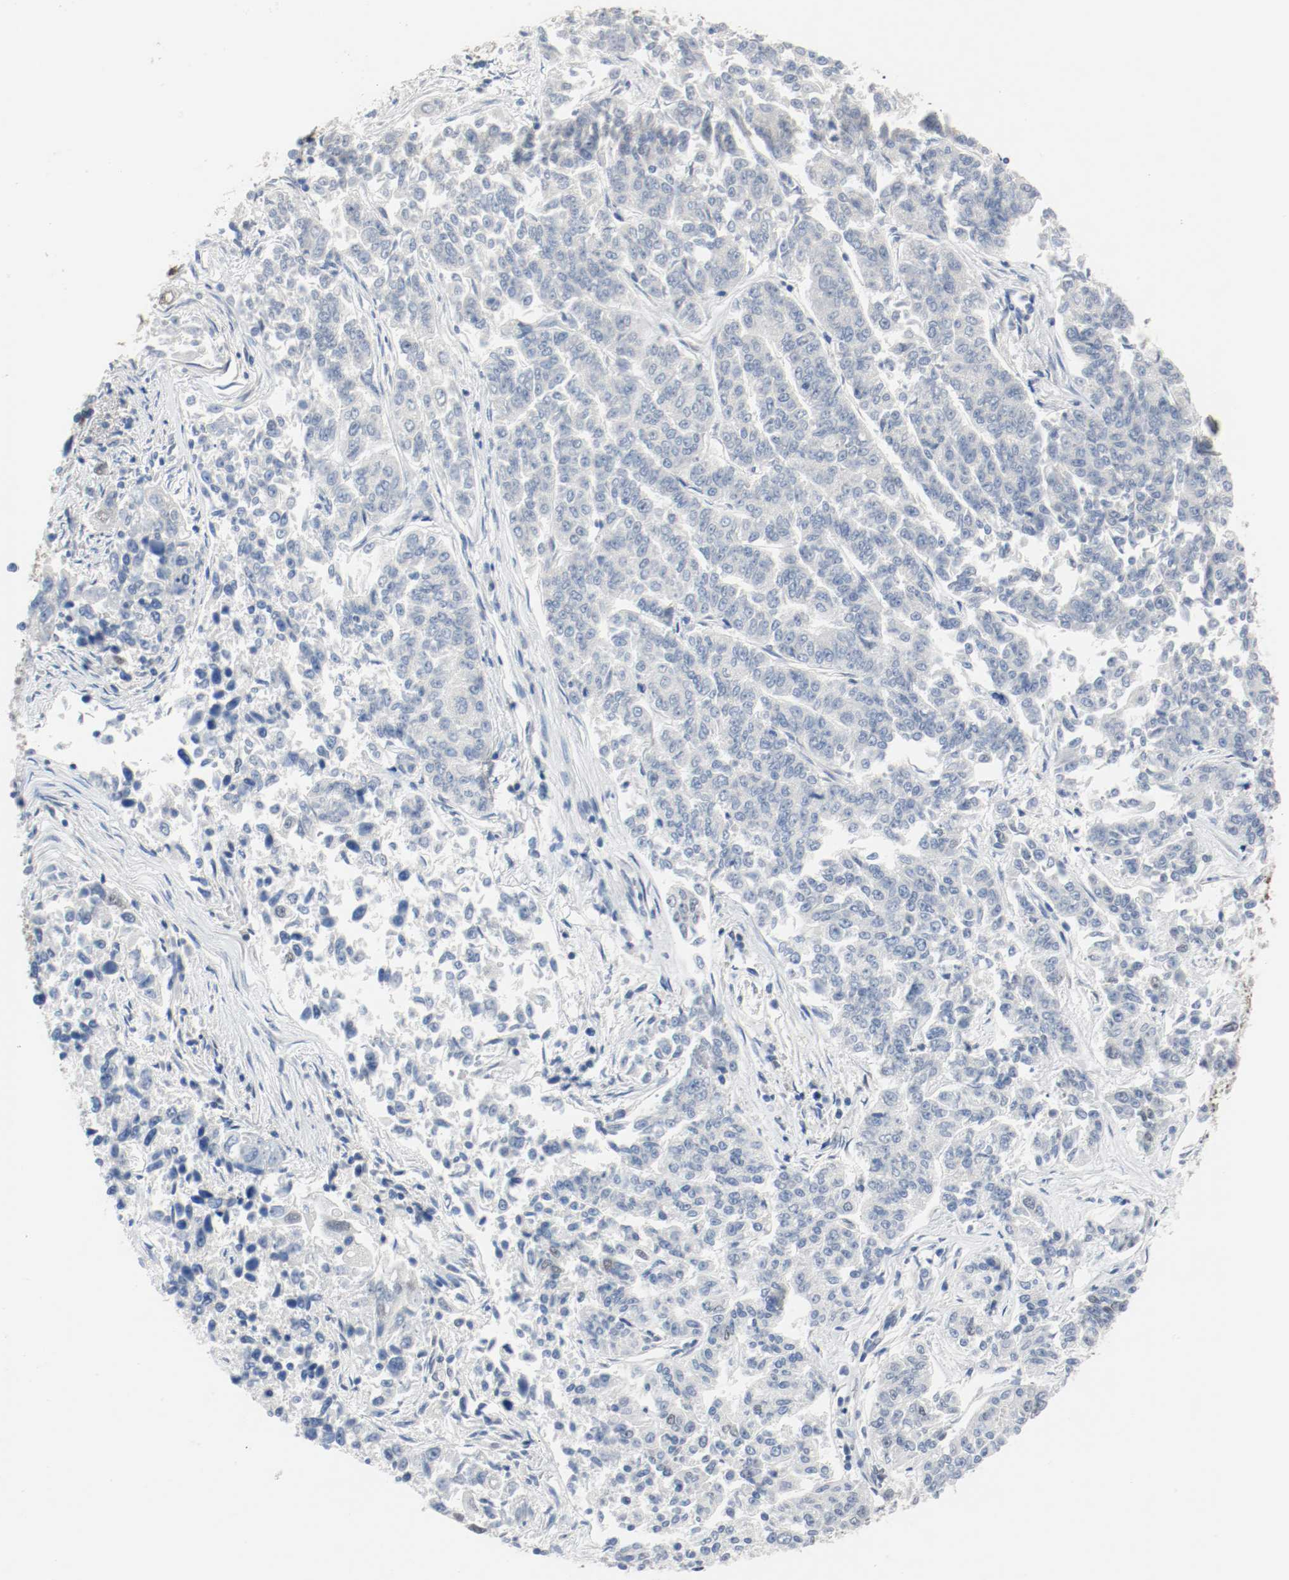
{"staining": {"intensity": "negative", "quantity": "none", "location": "none"}, "tissue": "lung cancer", "cell_type": "Tumor cells", "image_type": "cancer", "snomed": [{"axis": "morphology", "description": "Adenocarcinoma, NOS"}, {"axis": "topography", "description": "Lung"}], "caption": "Lung cancer (adenocarcinoma) was stained to show a protein in brown. There is no significant expression in tumor cells.", "gene": "ASH1L", "patient": {"sex": "male", "age": 84}}